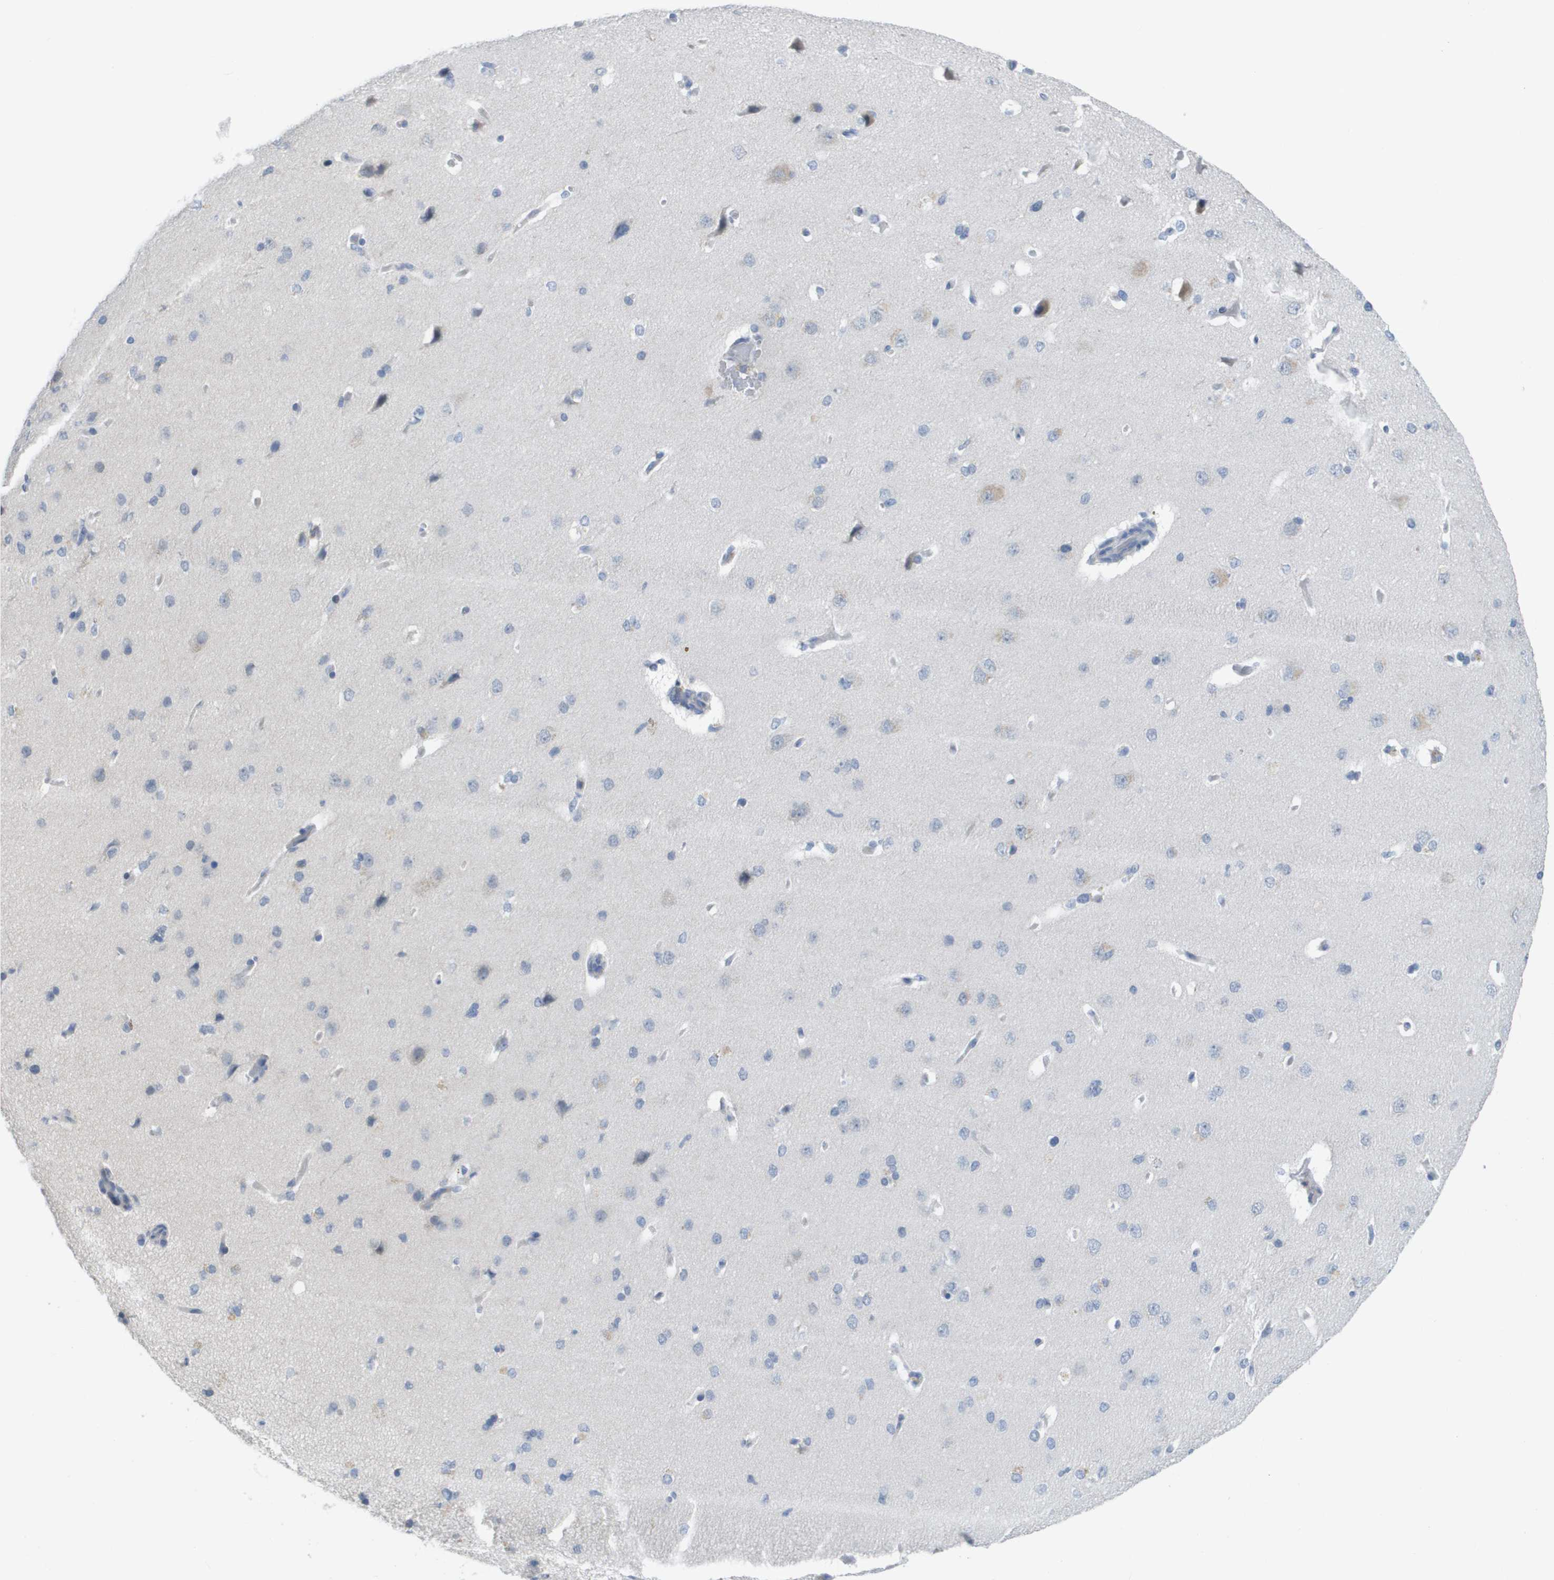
{"staining": {"intensity": "negative", "quantity": "none", "location": "none"}, "tissue": "cerebral cortex", "cell_type": "Endothelial cells", "image_type": "normal", "snomed": [{"axis": "morphology", "description": "Normal tissue, NOS"}, {"axis": "topography", "description": "Cerebral cortex"}], "caption": "Immunohistochemistry image of normal cerebral cortex: human cerebral cortex stained with DAB (3,3'-diaminobenzidine) displays no significant protein expression in endothelial cells.", "gene": "PDE4A", "patient": {"sex": "male", "age": 62}}